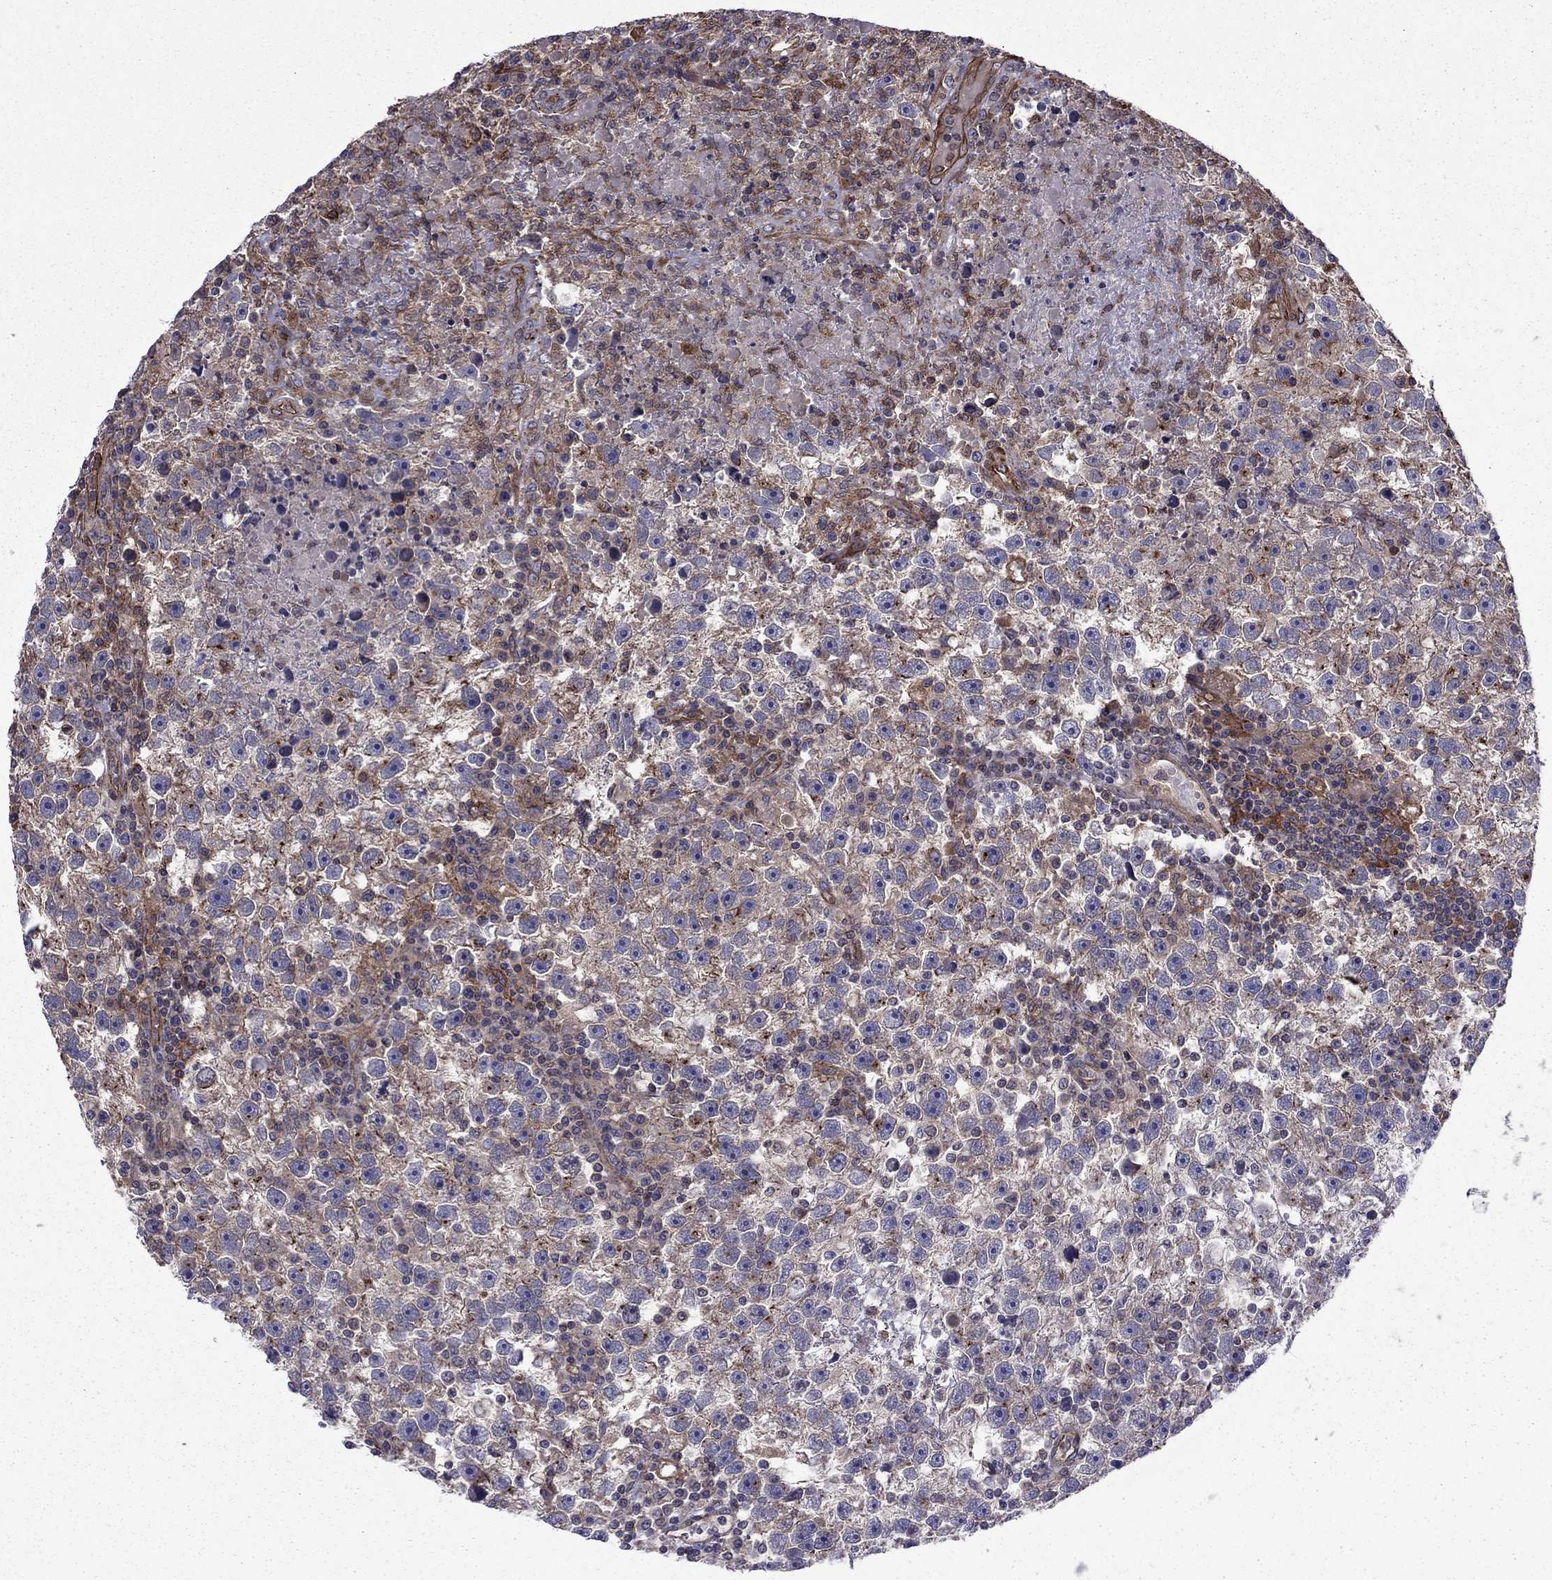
{"staining": {"intensity": "weak", "quantity": "25%-75%", "location": "cytoplasmic/membranous"}, "tissue": "testis cancer", "cell_type": "Tumor cells", "image_type": "cancer", "snomed": [{"axis": "morphology", "description": "Seminoma, NOS"}, {"axis": "topography", "description": "Testis"}], "caption": "Weak cytoplasmic/membranous staining for a protein is appreciated in approximately 25%-75% of tumor cells of testis cancer (seminoma) using IHC.", "gene": "SHMT1", "patient": {"sex": "male", "age": 47}}